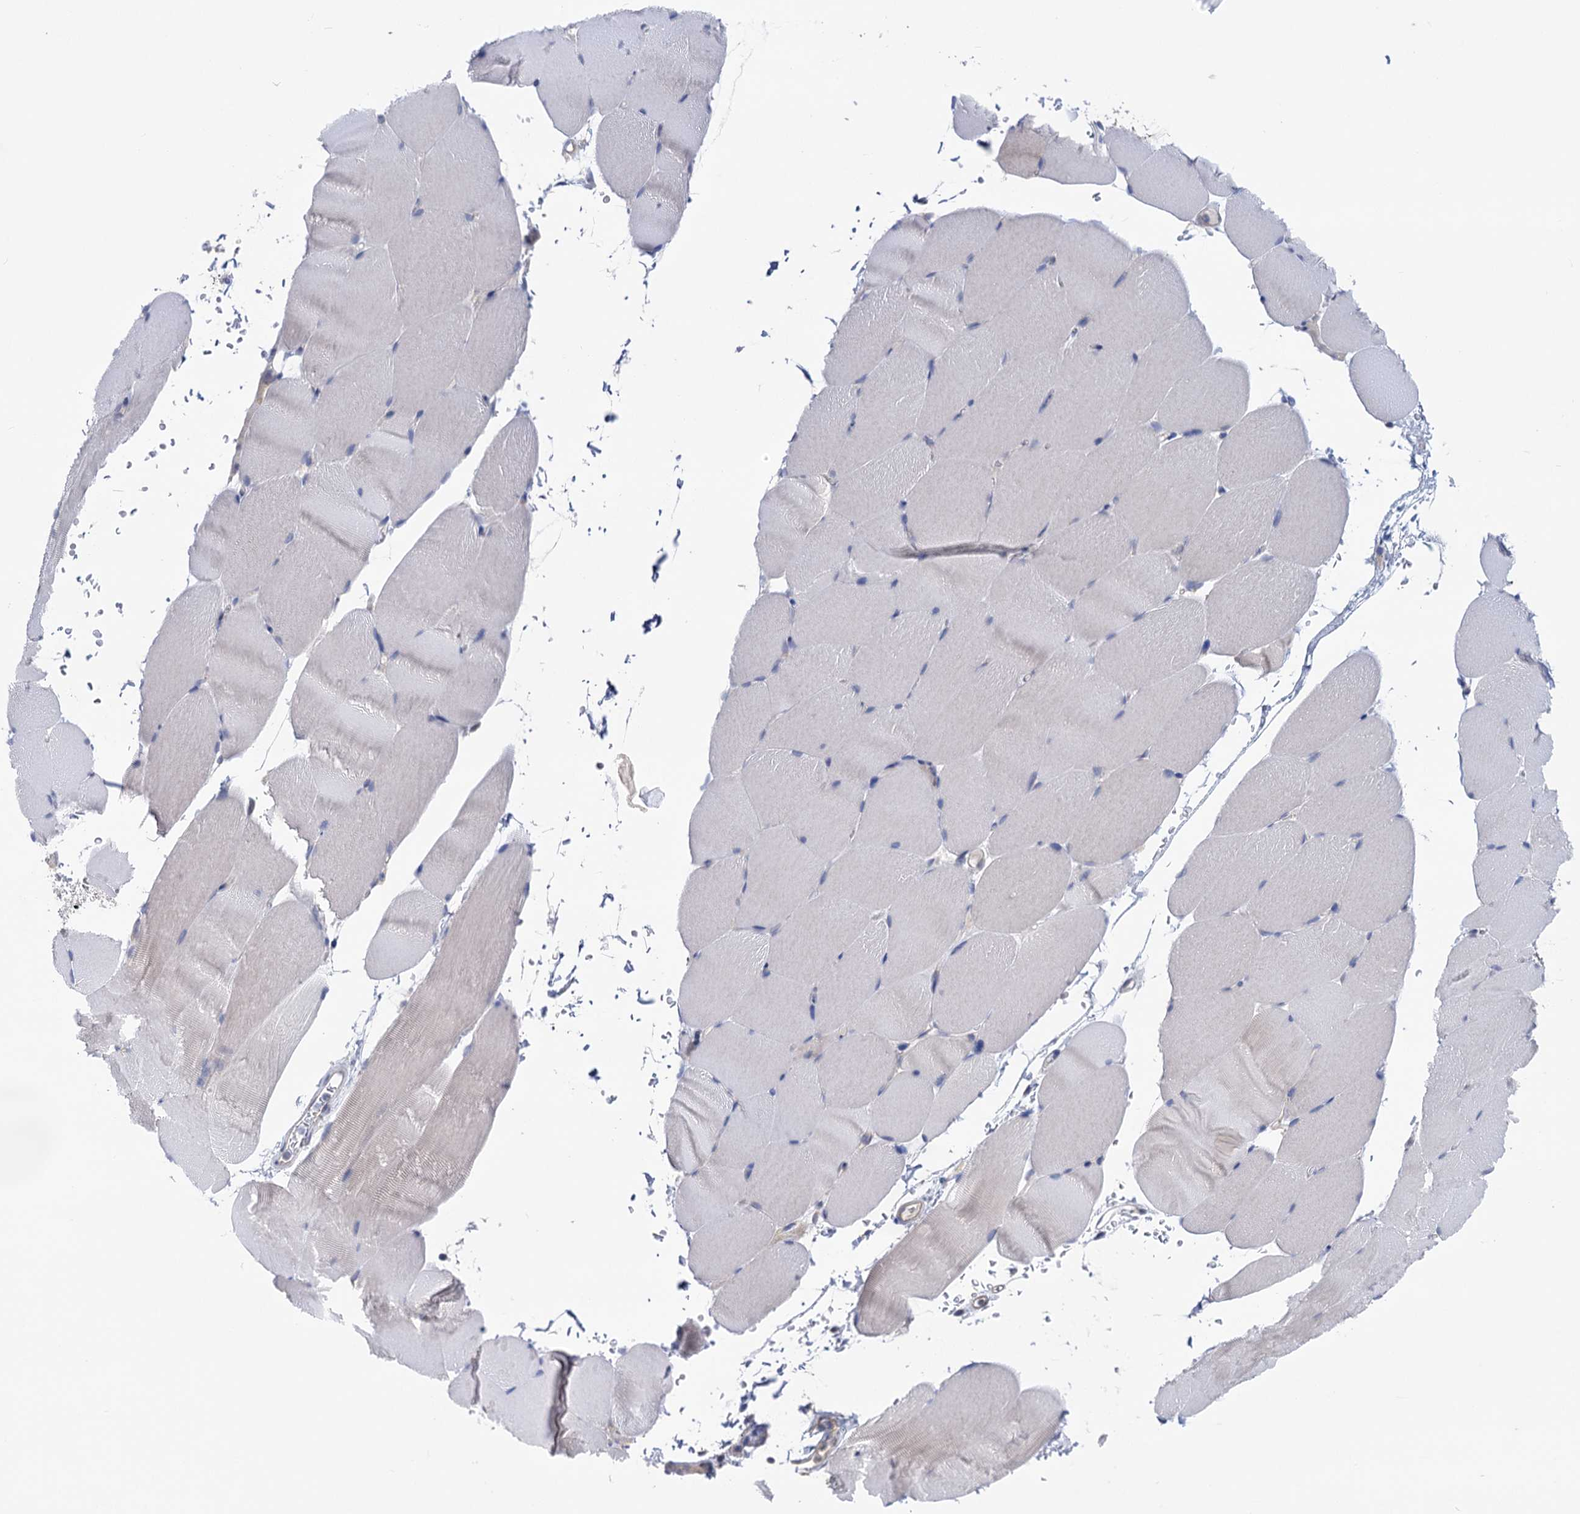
{"staining": {"intensity": "negative", "quantity": "none", "location": "none"}, "tissue": "skeletal muscle", "cell_type": "Myocytes", "image_type": "normal", "snomed": [{"axis": "morphology", "description": "Normal tissue, NOS"}, {"axis": "topography", "description": "Skeletal muscle"}, {"axis": "topography", "description": "Parathyroid gland"}], "caption": "High magnification brightfield microscopy of benign skeletal muscle stained with DAB (3,3'-diaminobenzidine) (brown) and counterstained with hematoxylin (blue): myocytes show no significant expression. (IHC, brightfield microscopy, high magnification).", "gene": "ZNRD2", "patient": {"sex": "female", "age": 37}}